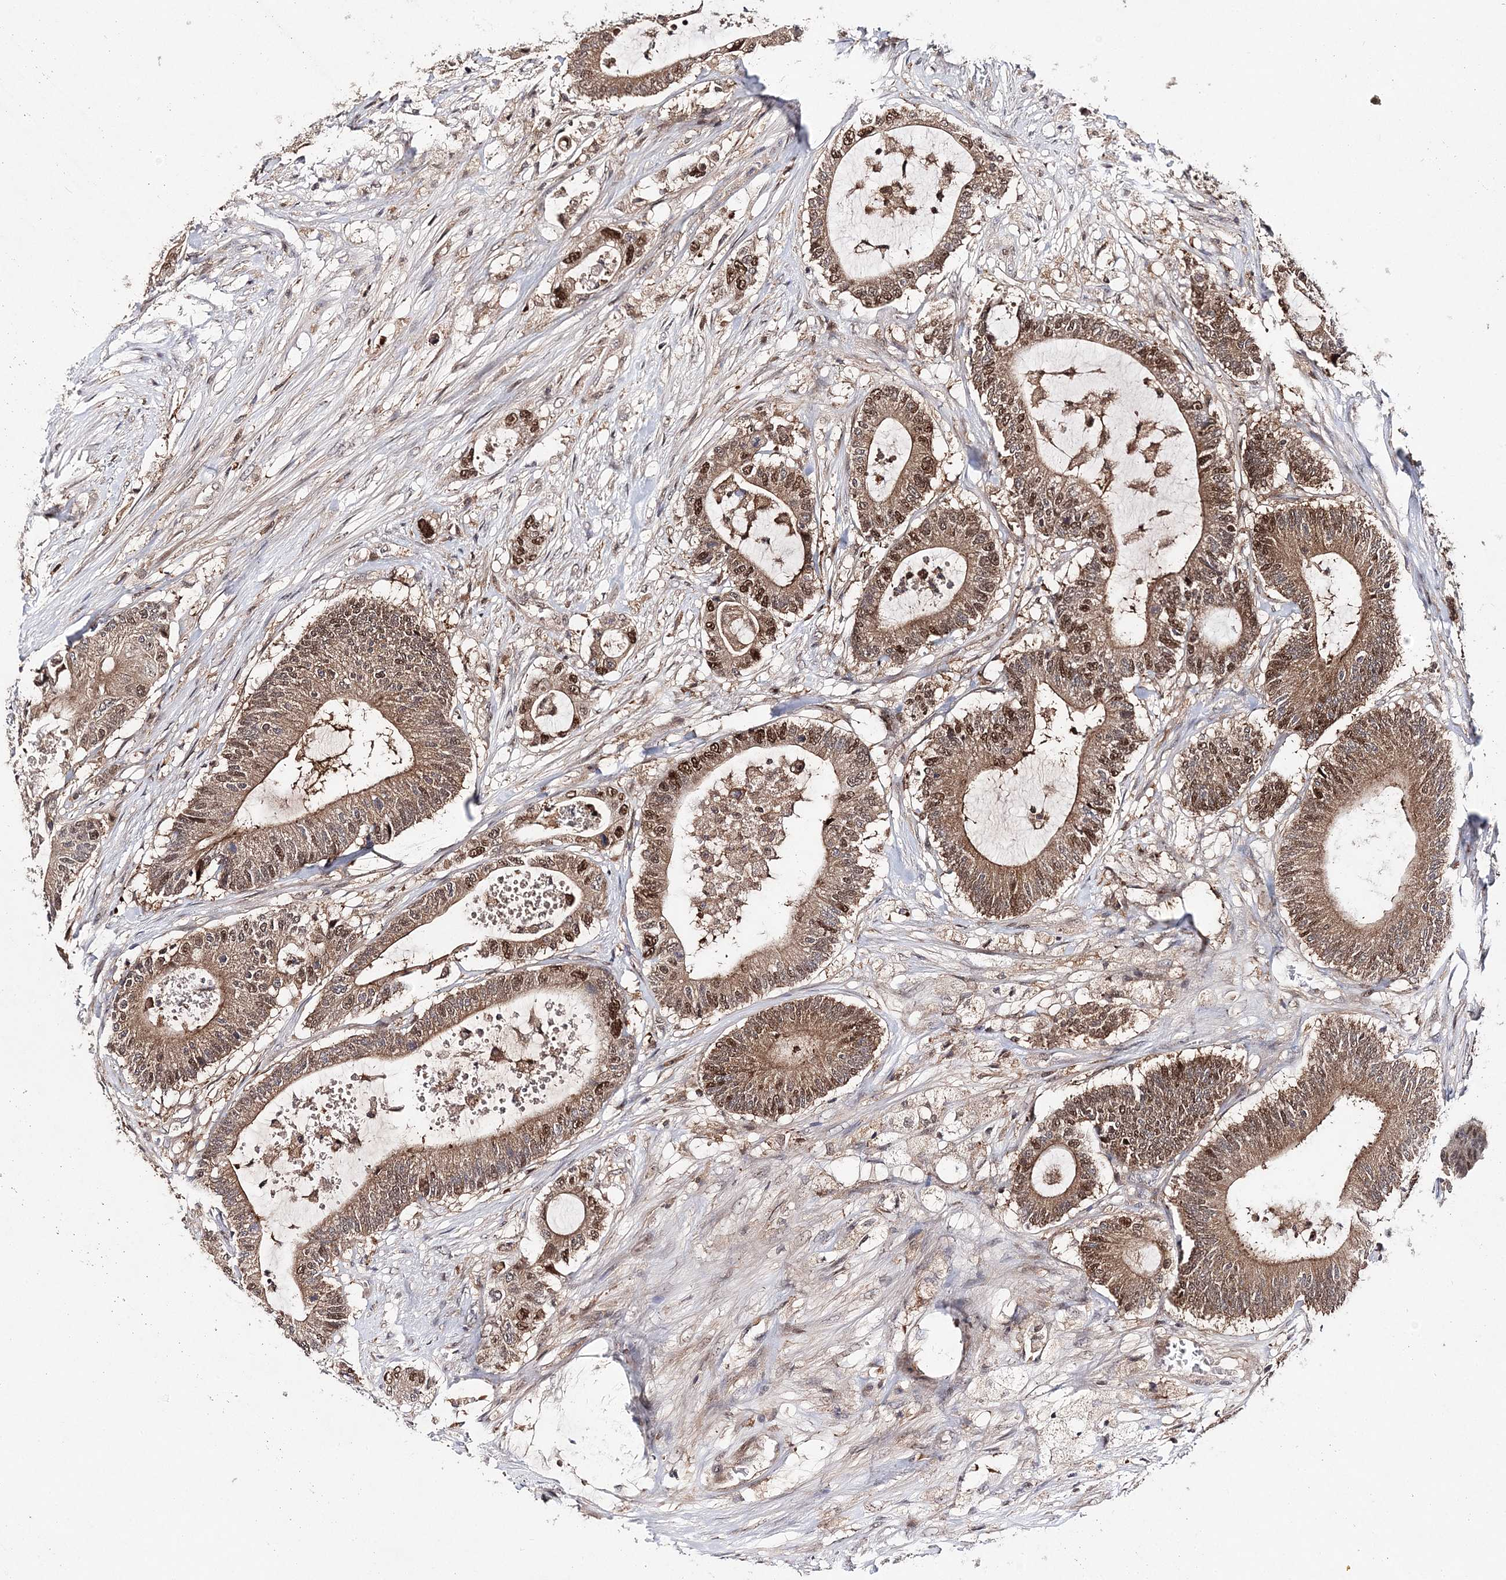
{"staining": {"intensity": "moderate", "quantity": ">75%", "location": "cytoplasmic/membranous,nuclear"}, "tissue": "colorectal cancer", "cell_type": "Tumor cells", "image_type": "cancer", "snomed": [{"axis": "morphology", "description": "Adenocarcinoma, NOS"}, {"axis": "topography", "description": "Colon"}], "caption": "Moderate cytoplasmic/membranous and nuclear expression for a protein is appreciated in about >75% of tumor cells of adenocarcinoma (colorectal) using immunohistochemistry.", "gene": "NIF3L1", "patient": {"sex": "female", "age": 84}}